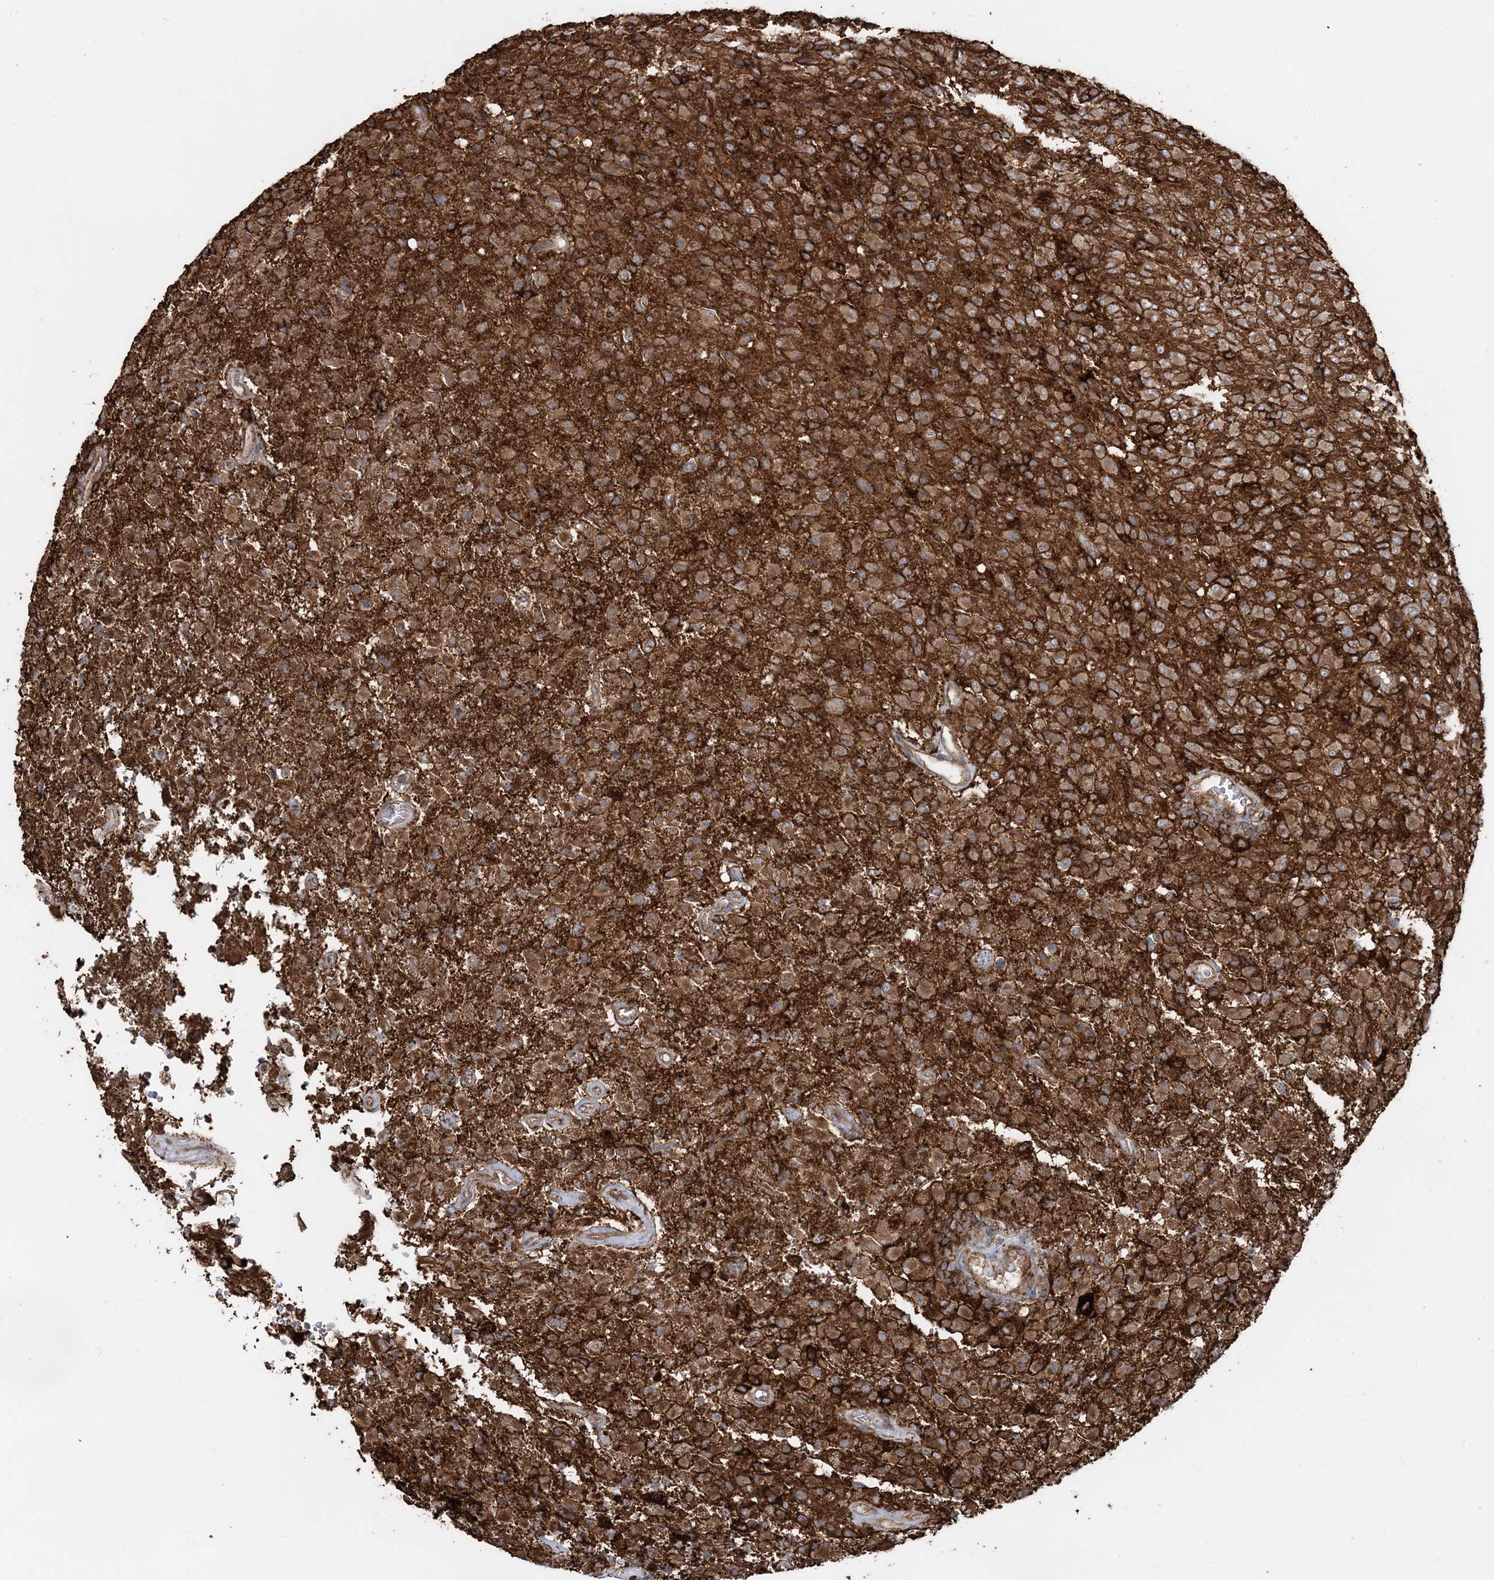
{"staining": {"intensity": "strong", "quantity": ">75%", "location": "cytoplasmic/membranous"}, "tissue": "glioma", "cell_type": "Tumor cells", "image_type": "cancer", "snomed": [{"axis": "morphology", "description": "Glioma, malignant, High grade"}, {"axis": "topography", "description": "Brain"}], "caption": "Strong cytoplasmic/membranous staining is appreciated in approximately >75% of tumor cells in malignant high-grade glioma. The protein of interest is stained brown, and the nuclei are stained in blue (DAB IHC with brightfield microscopy, high magnification).", "gene": "LRPPRC", "patient": {"sex": "female", "age": 57}}